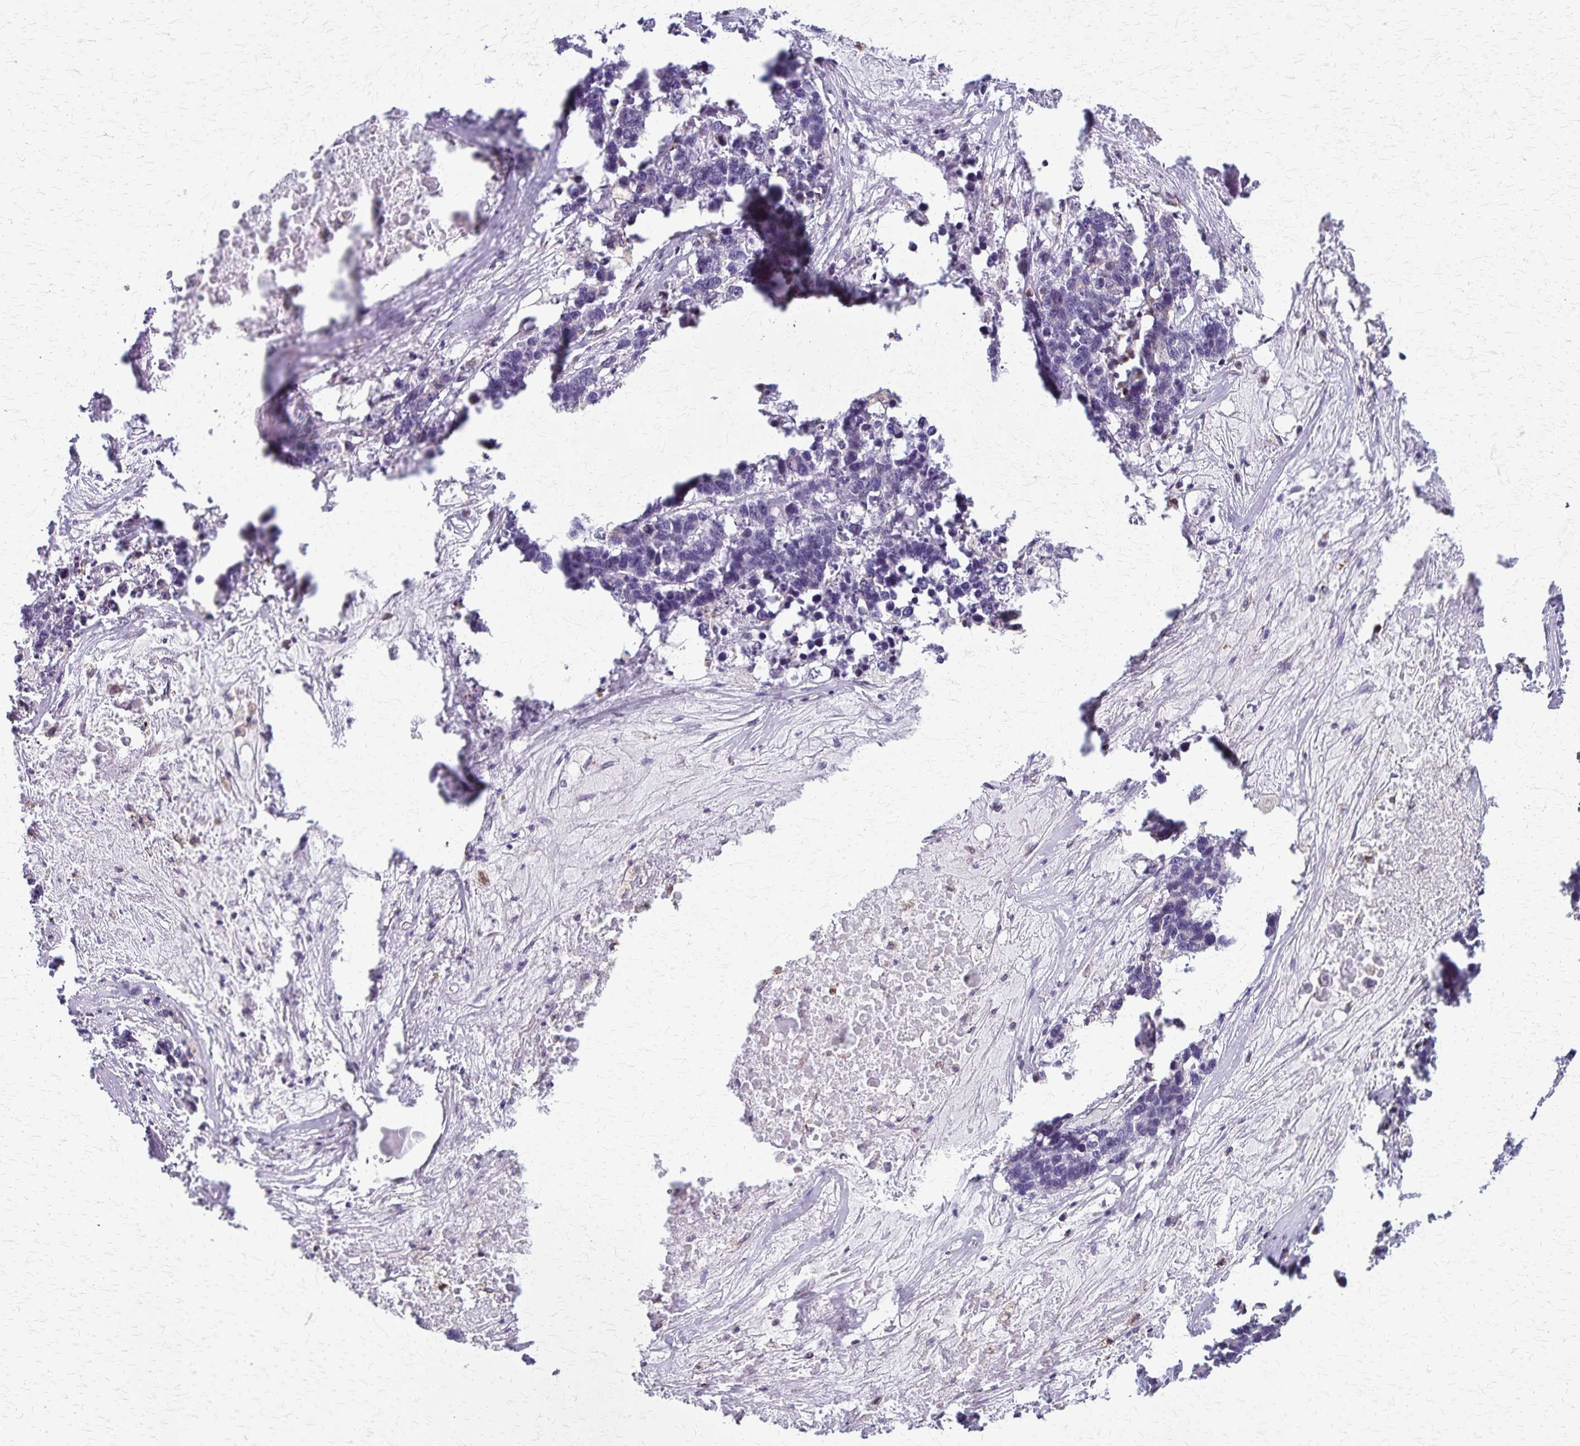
{"staining": {"intensity": "negative", "quantity": "none", "location": "none"}, "tissue": "lung cancer", "cell_type": "Tumor cells", "image_type": "cancer", "snomed": [{"axis": "morphology", "description": "Adenocarcinoma, NOS"}, {"axis": "topography", "description": "Lung"}], "caption": "High magnification brightfield microscopy of adenocarcinoma (lung) stained with DAB (3,3'-diaminobenzidine) (brown) and counterstained with hematoxylin (blue): tumor cells show no significant staining.", "gene": "MCFD2", "patient": {"sex": "female", "age": 51}}